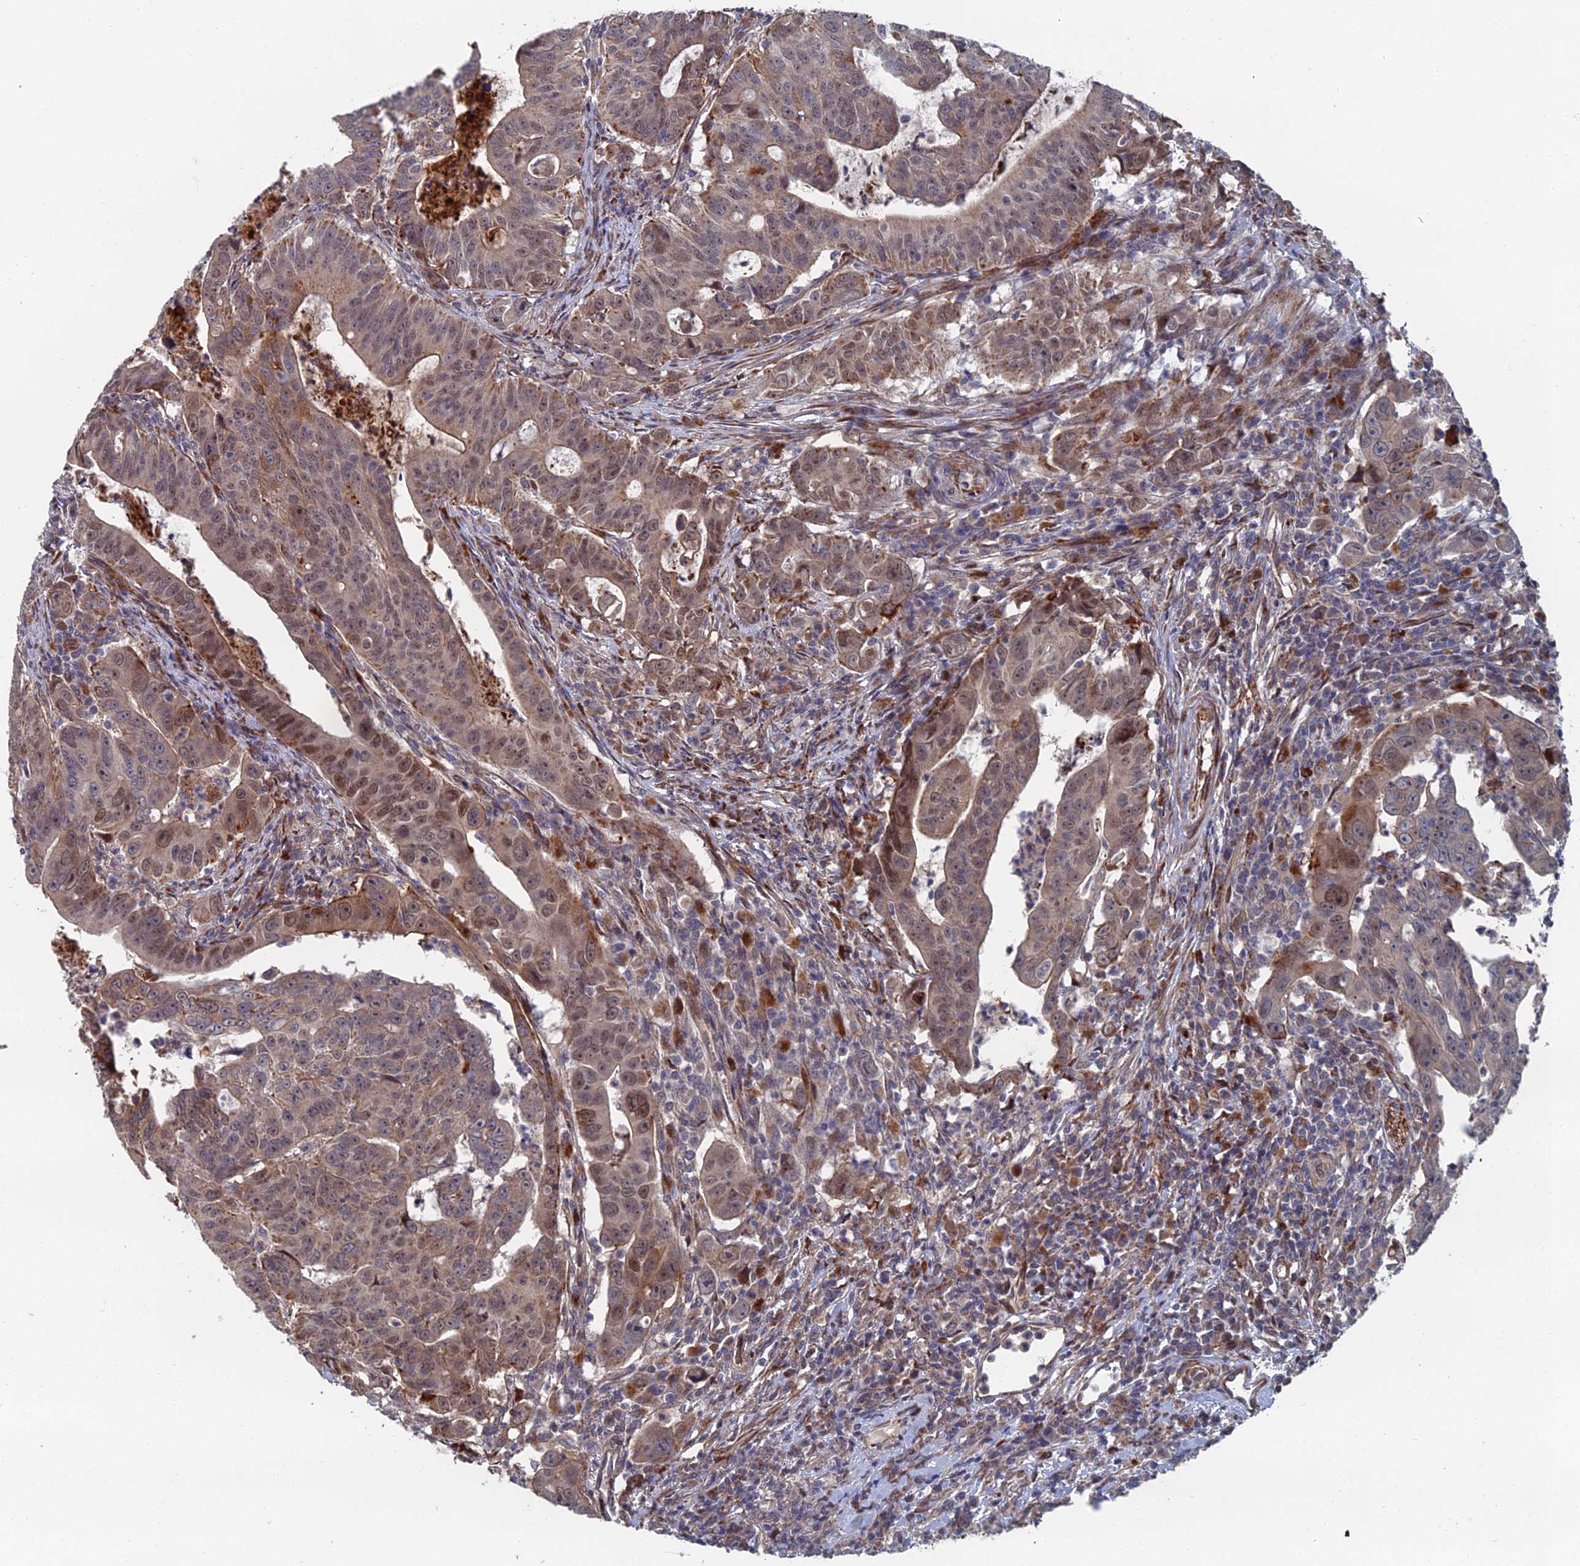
{"staining": {"intensity": "moderate", "quantity": "25%-75%", "location": "cytoplasmic/membranous,nuclear"}, "tissue": "colorectal cancer", "cell_type": "Tumor cells", "image_type": "cancer", "snomed": [{"axis": "morphology", "description": "Adenocarcinoma, NOS"}, {"axis": "topography", "description": "Rectum"}], "caption": "The image reveals a brown stain indicating the presence of a protein in the cytoplasmic/membranous and nuclear of tumor cells in colorectal cancer.", "gene": "GTF2IRD1", "patient": {"sex": "male", "age": 69}}